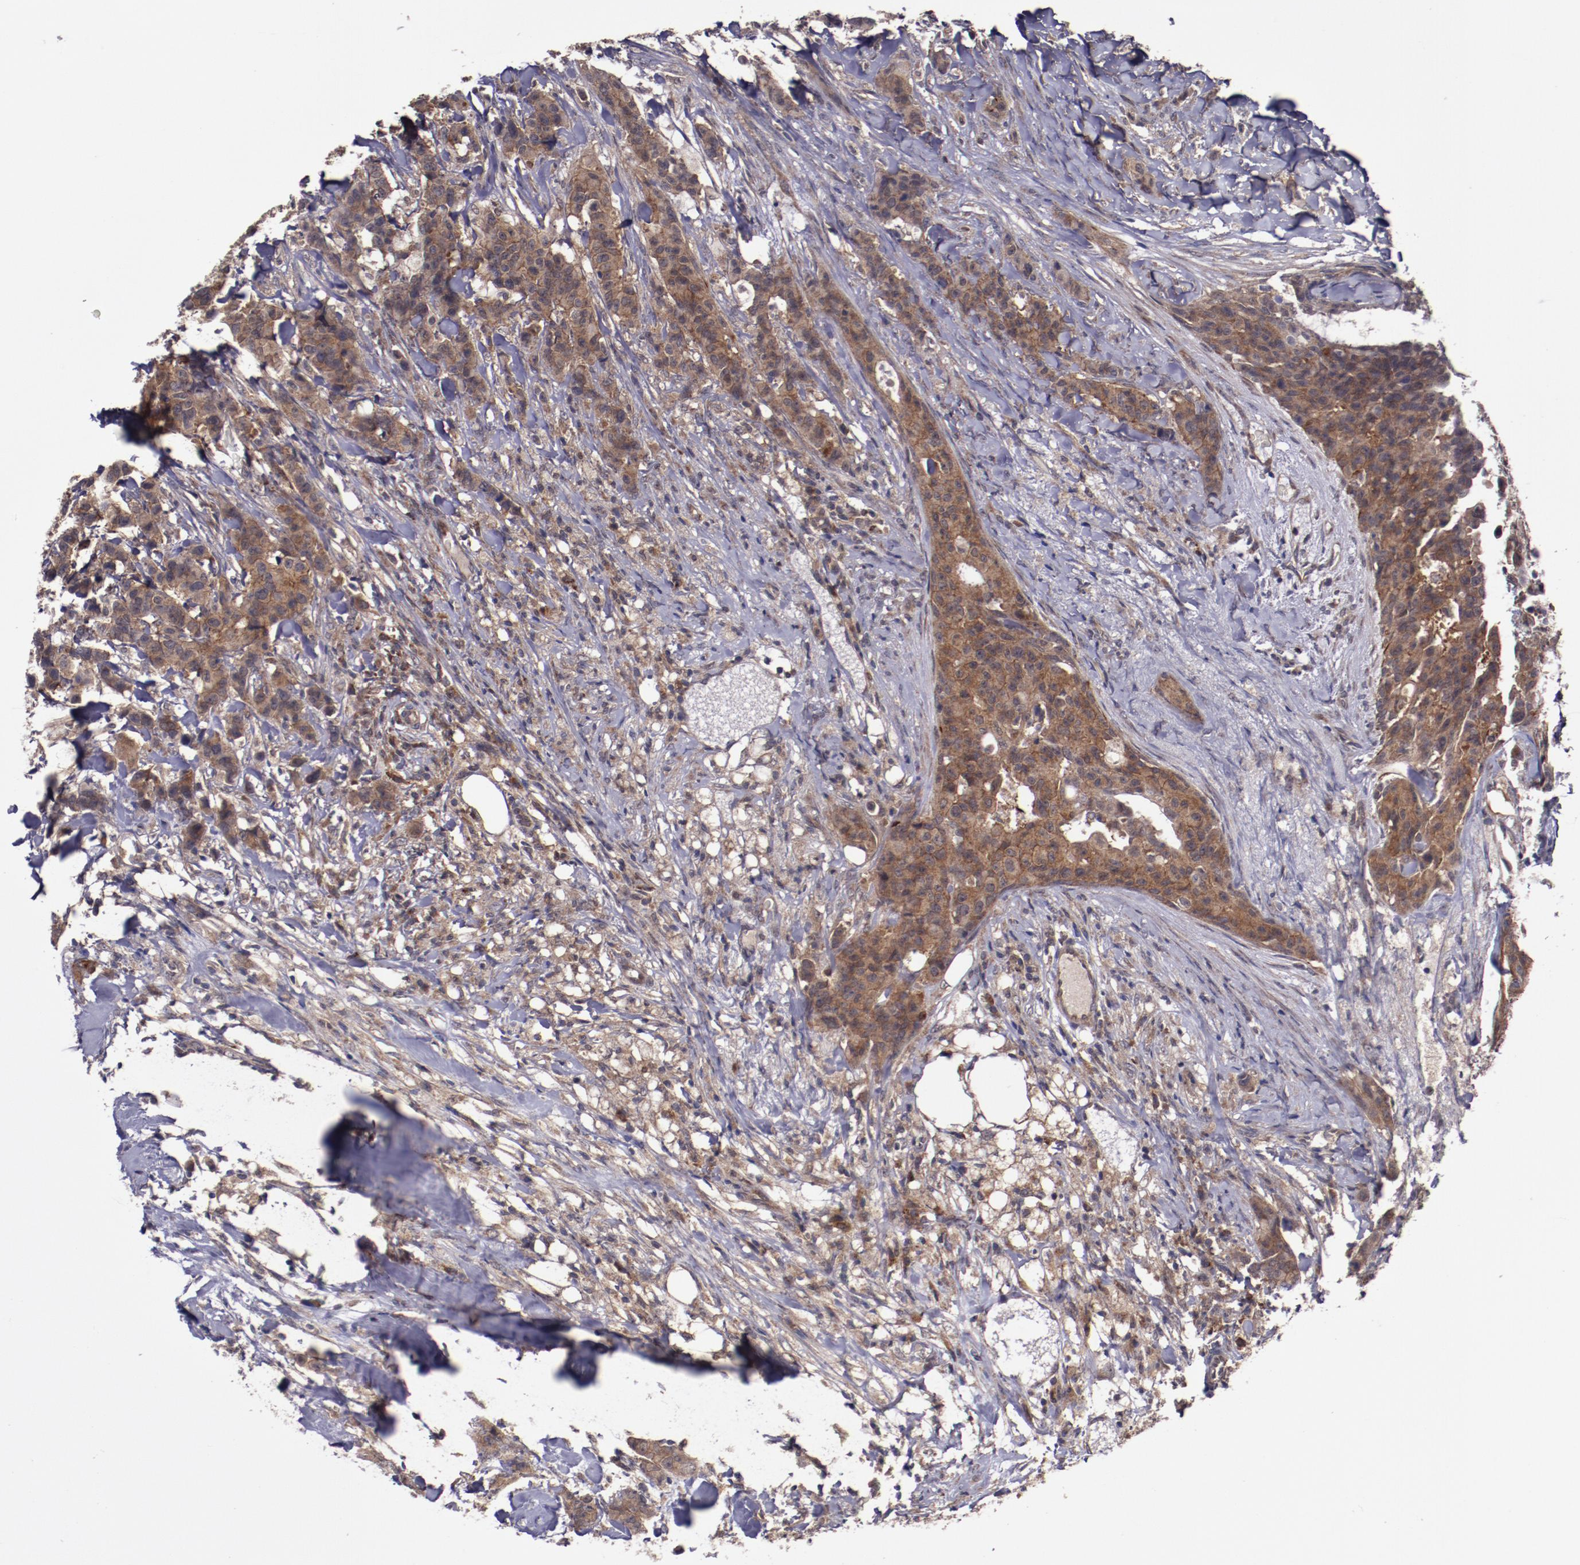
{"staining": {"intensity": "moderate", "quantity": ">75%", "location": "cytoplasmic/membranous"}, "tissue": "breast cancer", "cell_type": "Tumor cells", "image_type": "cancer", "snomed": [{"axis": "morphology", "description": "Duct carcinoma"}, {"axis": "topography", "description": "Breast"}], "caption": "A high-resolution photomicrograph shows immunohistochemistry (IHC) staining of breast cancer (invasive ductal carcinoma), which exhibits moderate cytoplasmic/membranous staining in approximately >75% of tumor cells.", "gene": "FTSJ1", "patient": {"sex": "female", "age": 40}}